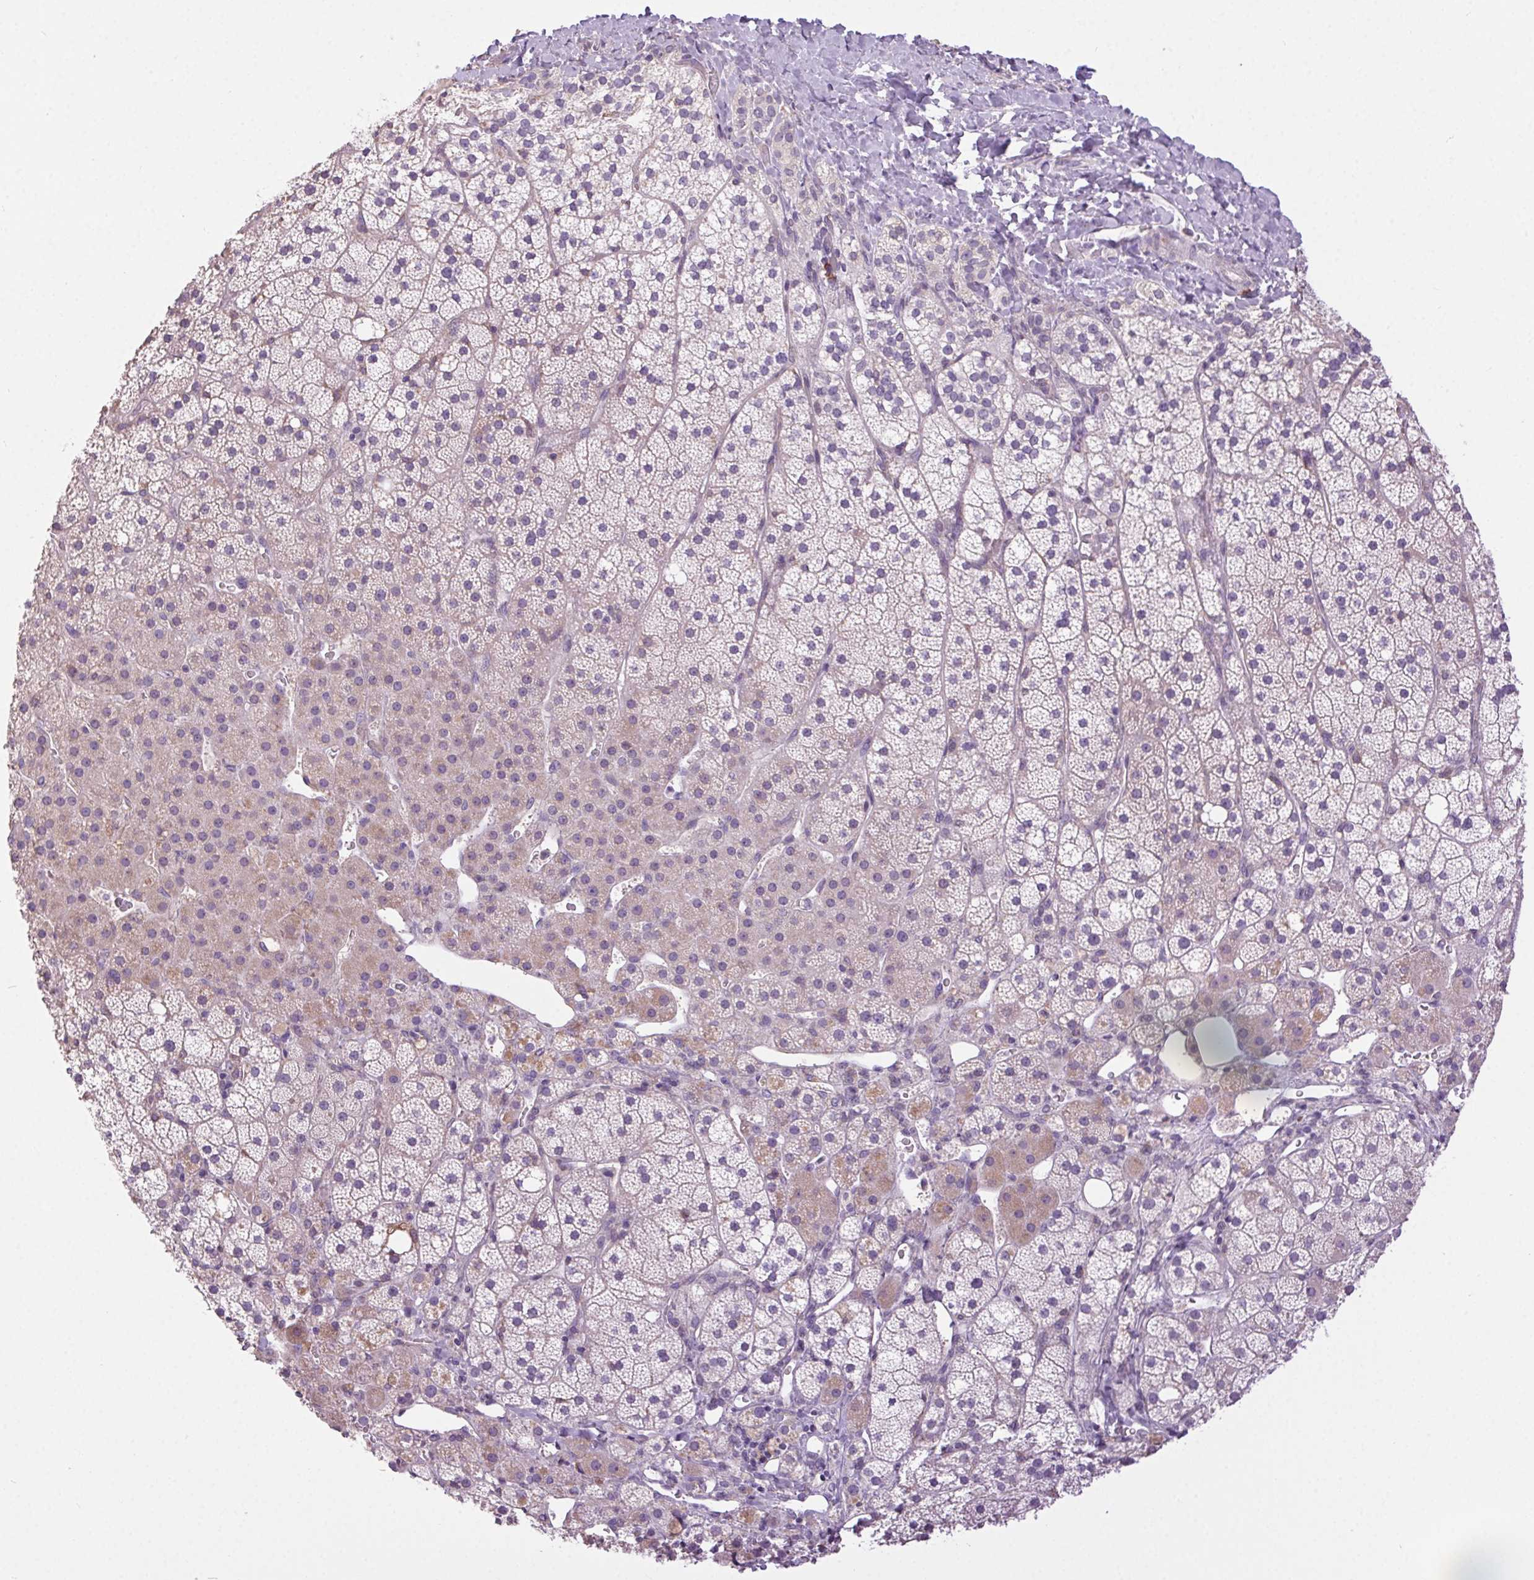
{"staining": {"intensity": "weak", "quantity": "<25%", "location": "cytoplasmic/membranous"}, "tissue": "adrenal gland", "cell_type": "Glandular cells", "image_type": "normal", "snomed": [{"axis": "morphology", "description": "Normal tissue, NOS"}, {"axis": "topography", "description": "Adrenal gland"}], "caption": "Glandular cells are negative for brown protein staining in benign adrenal gland. (IHC, brightfield microscopy, high magnification).", "gene": "SNX31", "patient": {"sex": "male", "age": 53}}